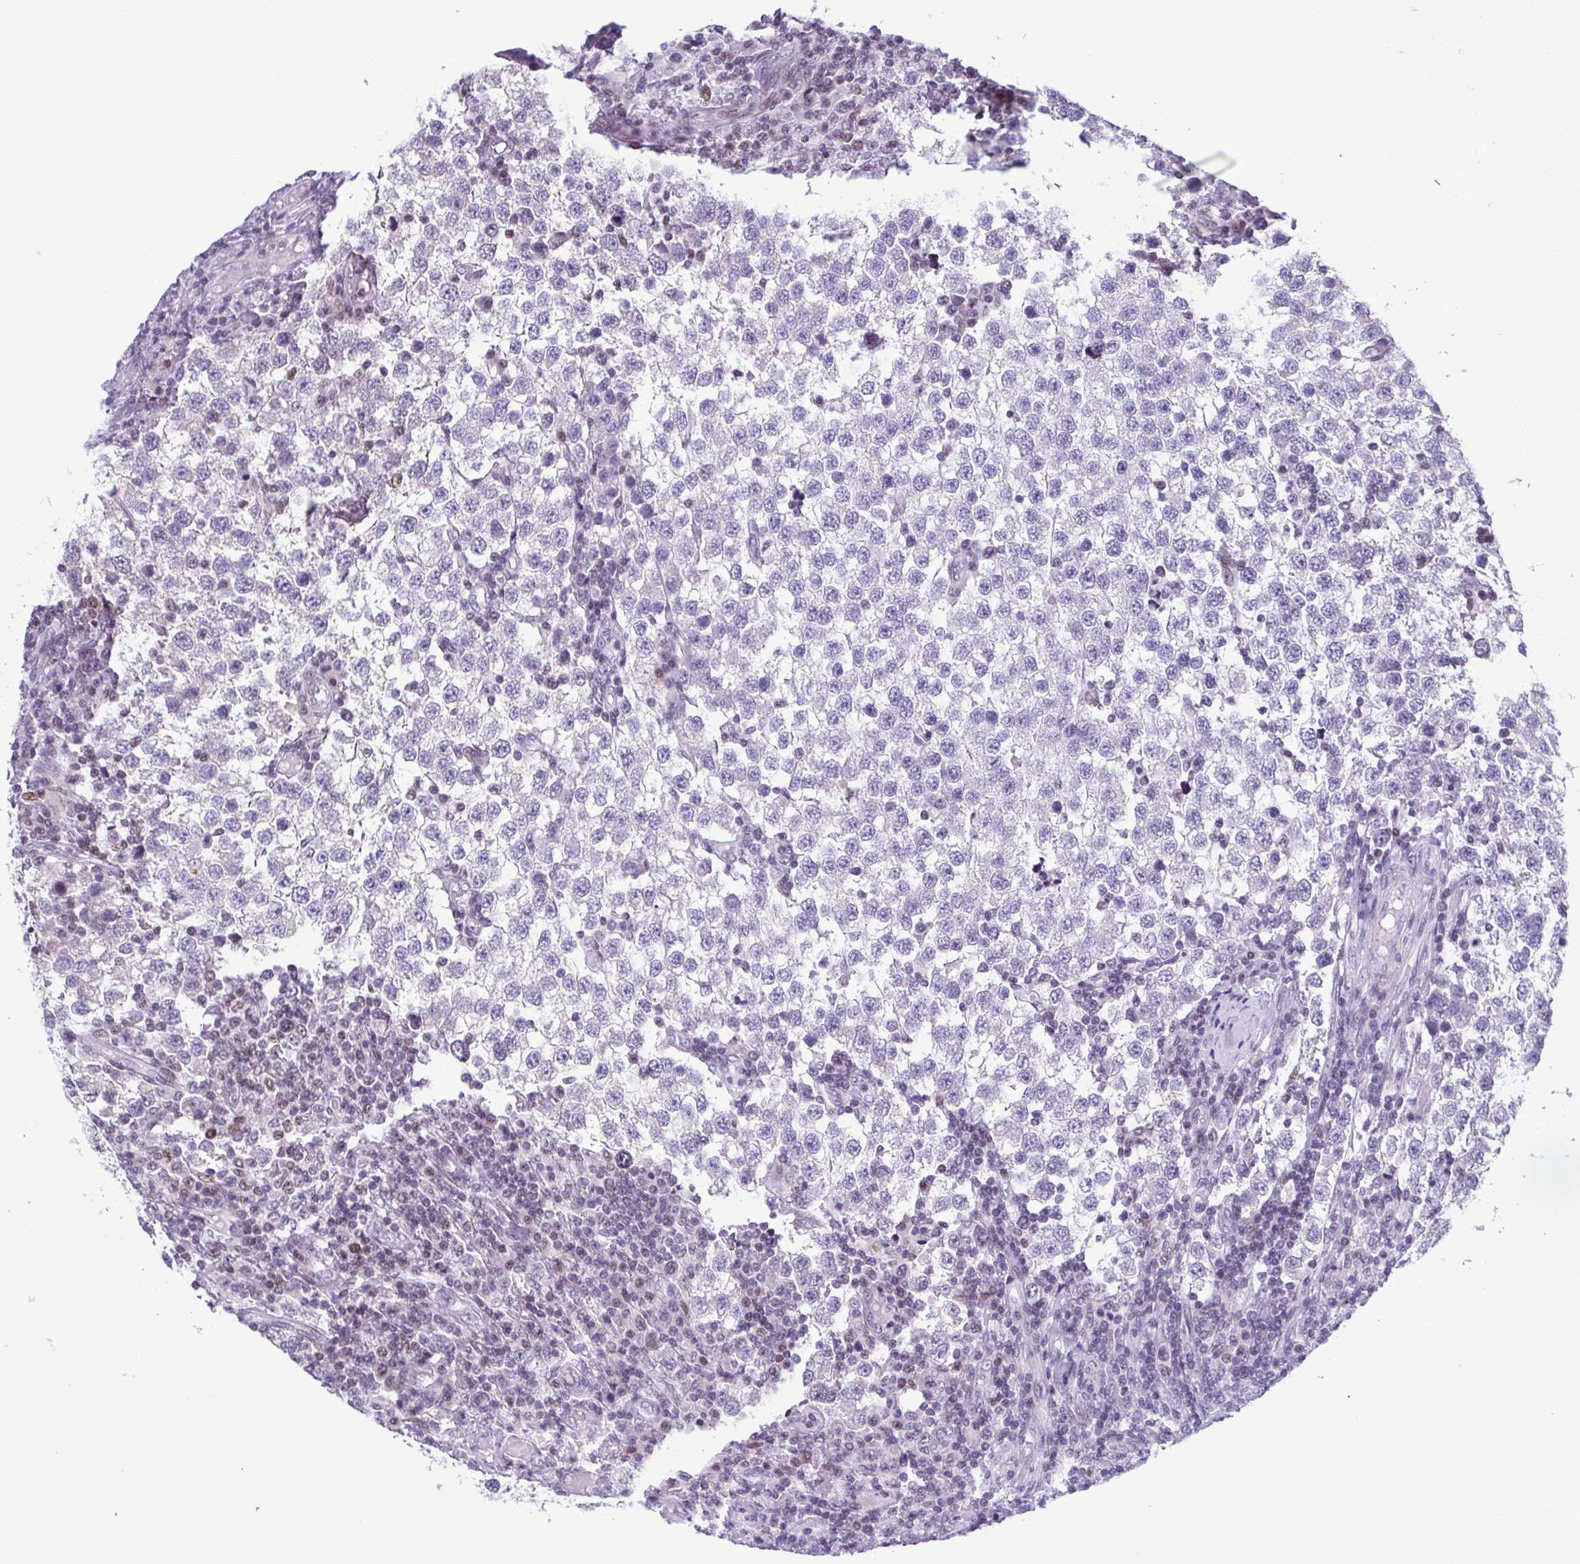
{"staining": {"intensity": "negative", "quantity": "none", "location": "none"}, "tissue": "testis cancer", "cell_type": "Tumor cells", "image_type": "cancer", "snomed": [{"axis": "morphology", "description": "Seminoma, NOS"}, {"axis": "topography", "description": "Testis"}], "caption": "An image of human testis seminoma is negative for staining in tumor cells.", "gene": "IRF1", "patient": {"sex": "male", "age": 34}}